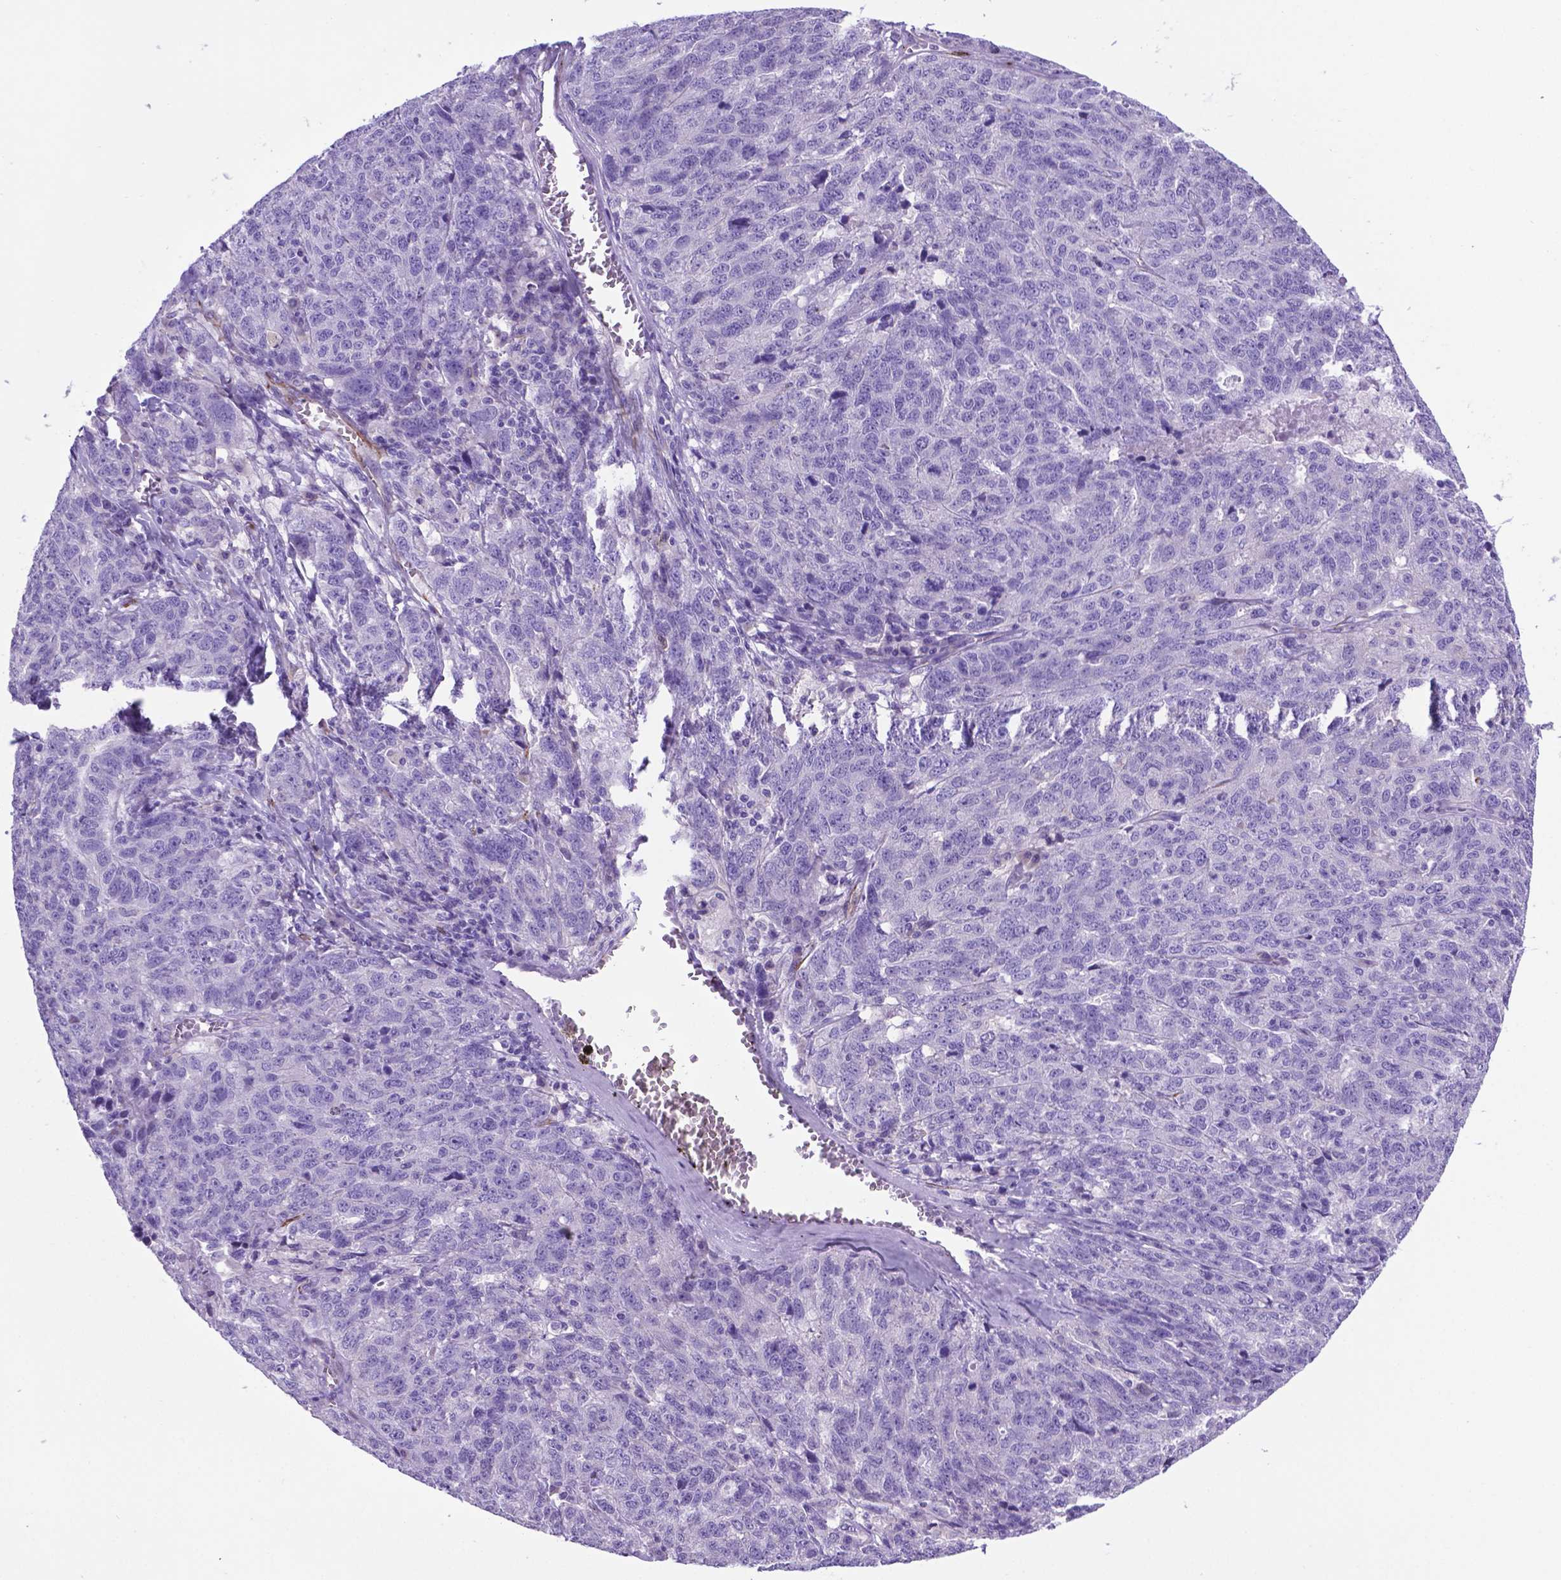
{"staining": {"intensity": "negative", "quantity": "none", "location": "none"}, "tissue": "ovarian cancer", "cell_type": "Tumor cells", "image_type": "cancer", "snomed": [{"axis": "morphology", "description": "Cystadenocarcinoma, serous, NOS"}, {"axis": "topography", "description": "Ovary"}], "caption": "This histopathology image is of serous cystadenocarcinoma (ovarian) stained with IHC to label a protein in brown with the nuclei are counter-stained blue. There is no expression in tumor cells.", "gene": "LZTR1", "patient": {"sex": "female", "age": 71}}